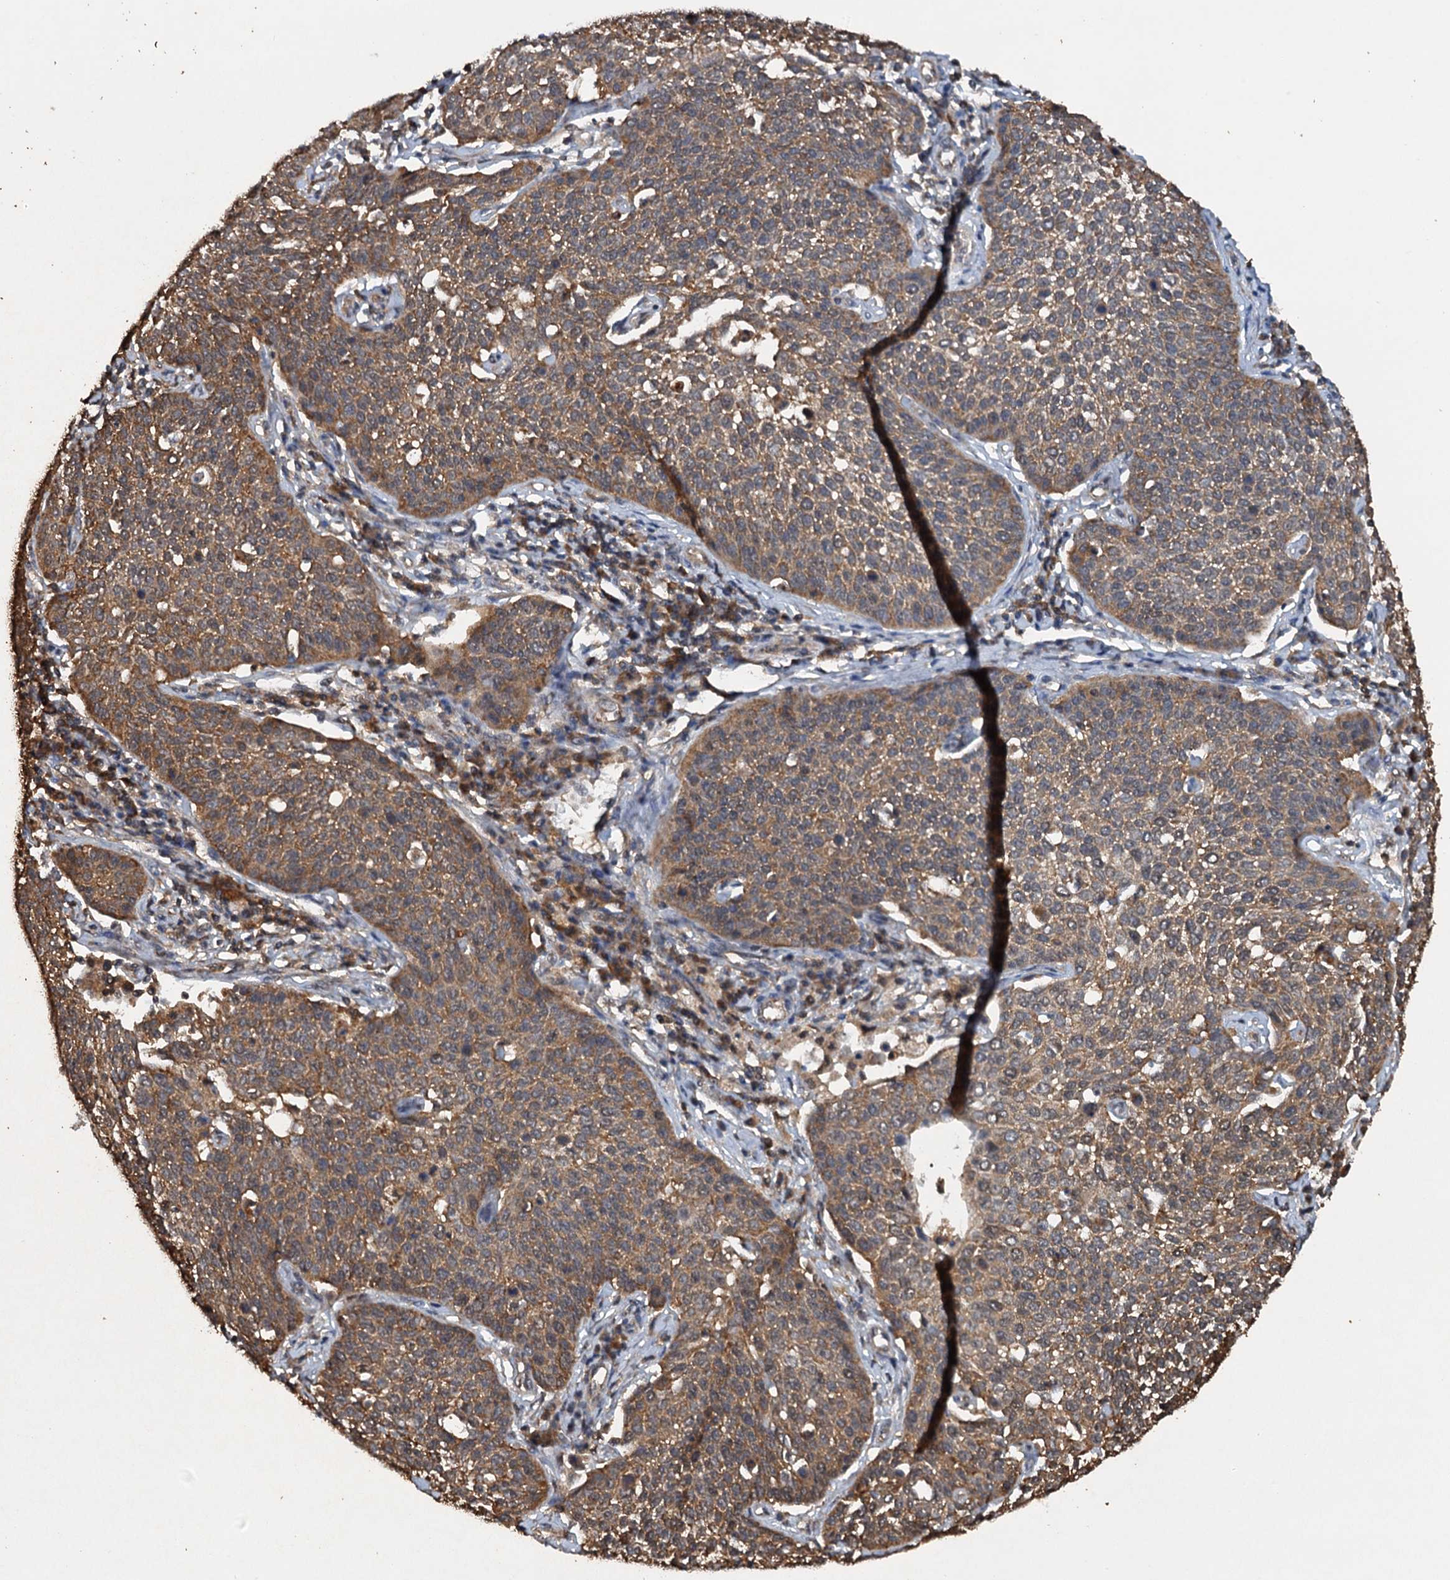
{"staining": {"intensity": "moderate", "quantity": ">75%", "location": "cytoplasmic/membranous"}, "tissue": "cervical cancer", "cell_type": "Tumor cells", "image_type": "cancer", "snomed": [{"axis": "morphology", "description": "Squamous cell carcinoma, NOS"}, {"axis": "topography", "description": "Cervix"}], "caption": "The micrograph reveals a brown stain indicating the presence of a protein in the cytoplasmic/membranous of tumor cells in cervical cancer.", "gene": "PSMD9", "patient": {"sex": "female", "age": 34}}